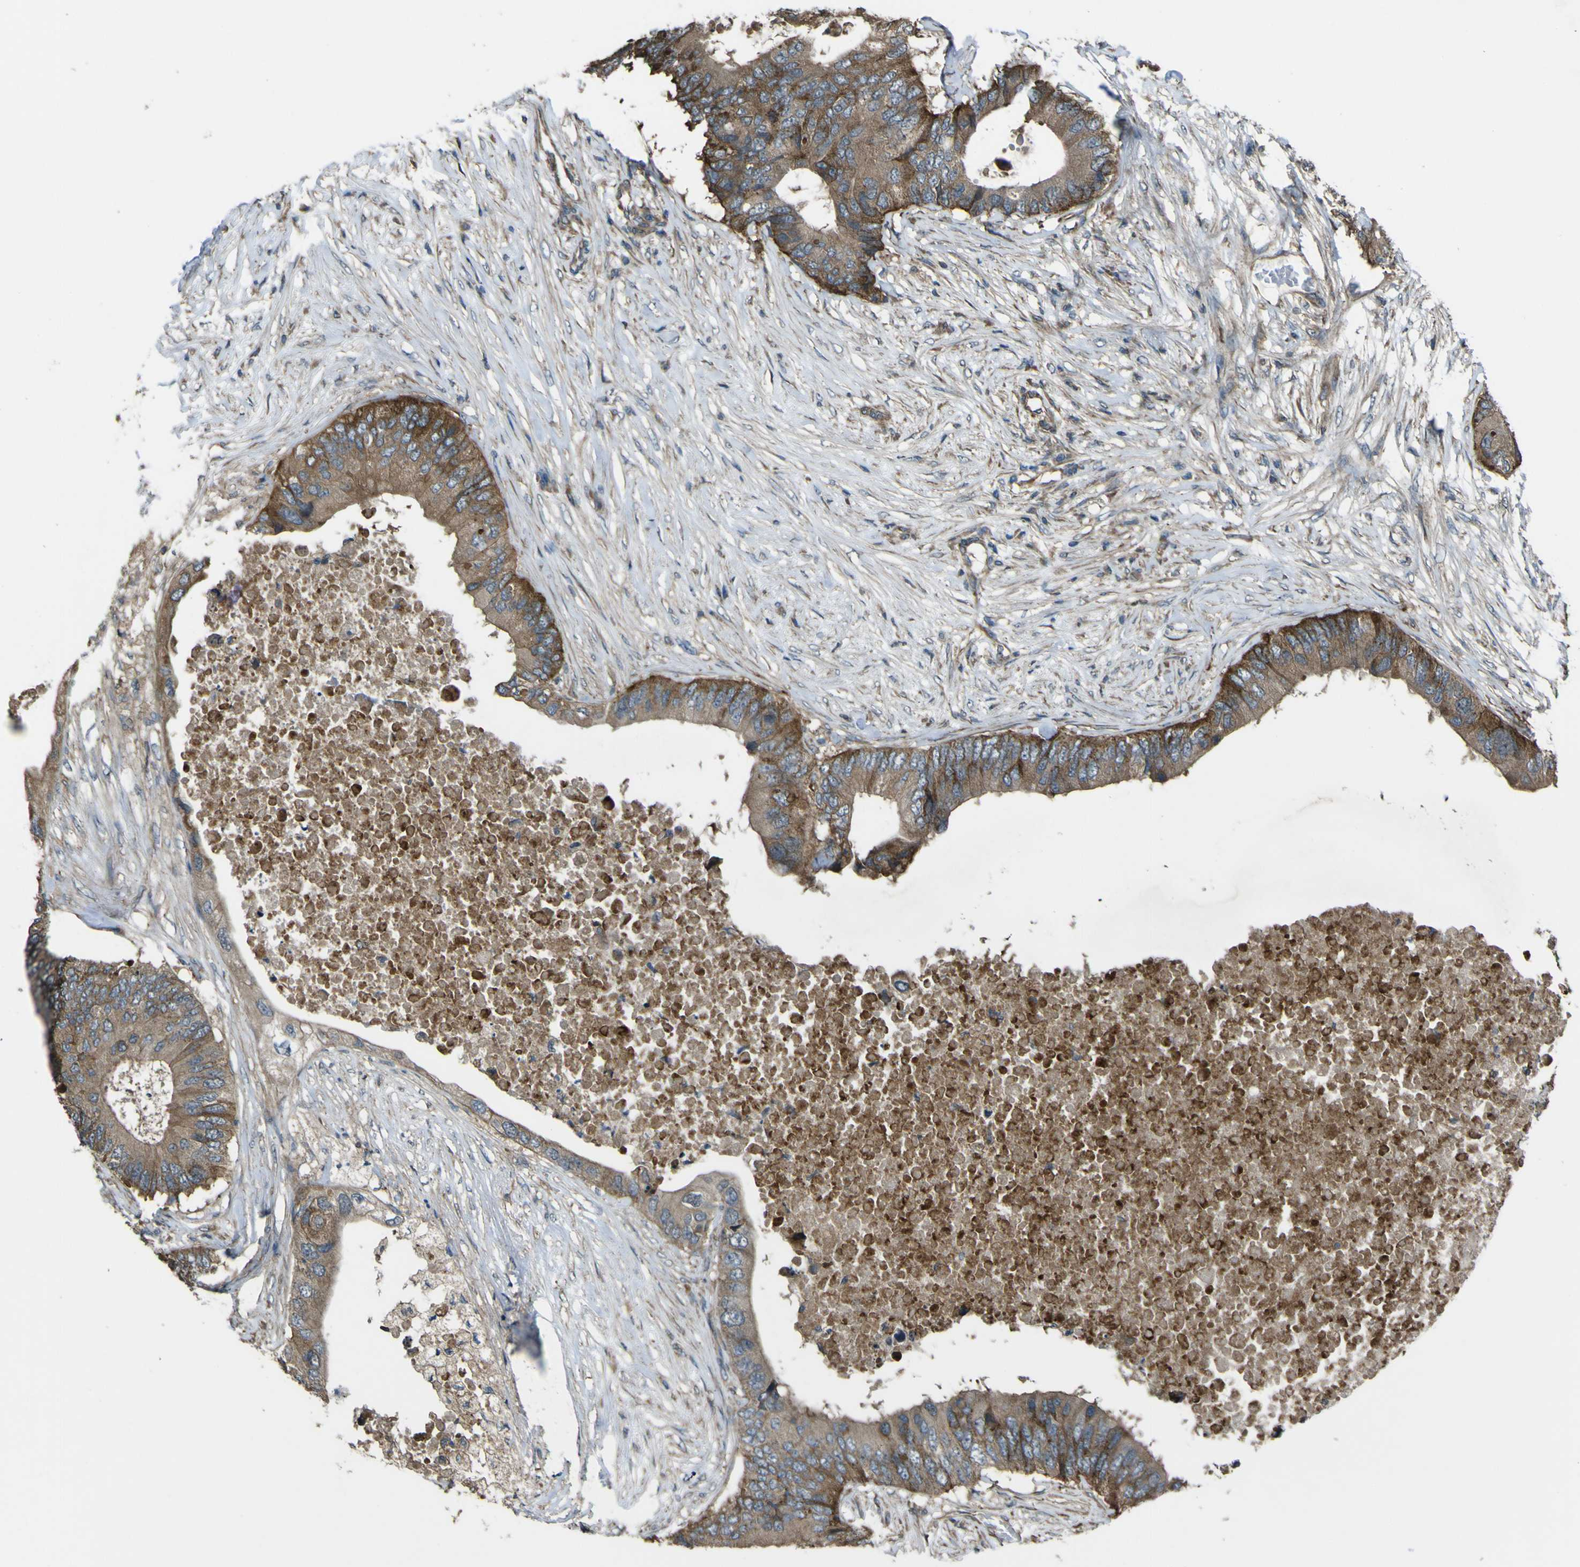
{"staining": {"intensity": "moderate", "quantity": ">75%", "location": "cytoplasmic/membranous"}, "tissue": "colorectal cancer", "cell_type": "Tumor cells", "image_type": "cancer", "snomed": [{"axis": "morphology", "description": "Adenocarcinoma, NOS"}, {"axis": "topography", "description": "Colon"}], "caption": "Human colorectal cancer stained with a brown dye shows moderate cytoplasmic/membranous positive staining in approximately >75% of tumor cells.", "gene": "NAALADL2", "patient": {"sex": "male", "age": 71}}